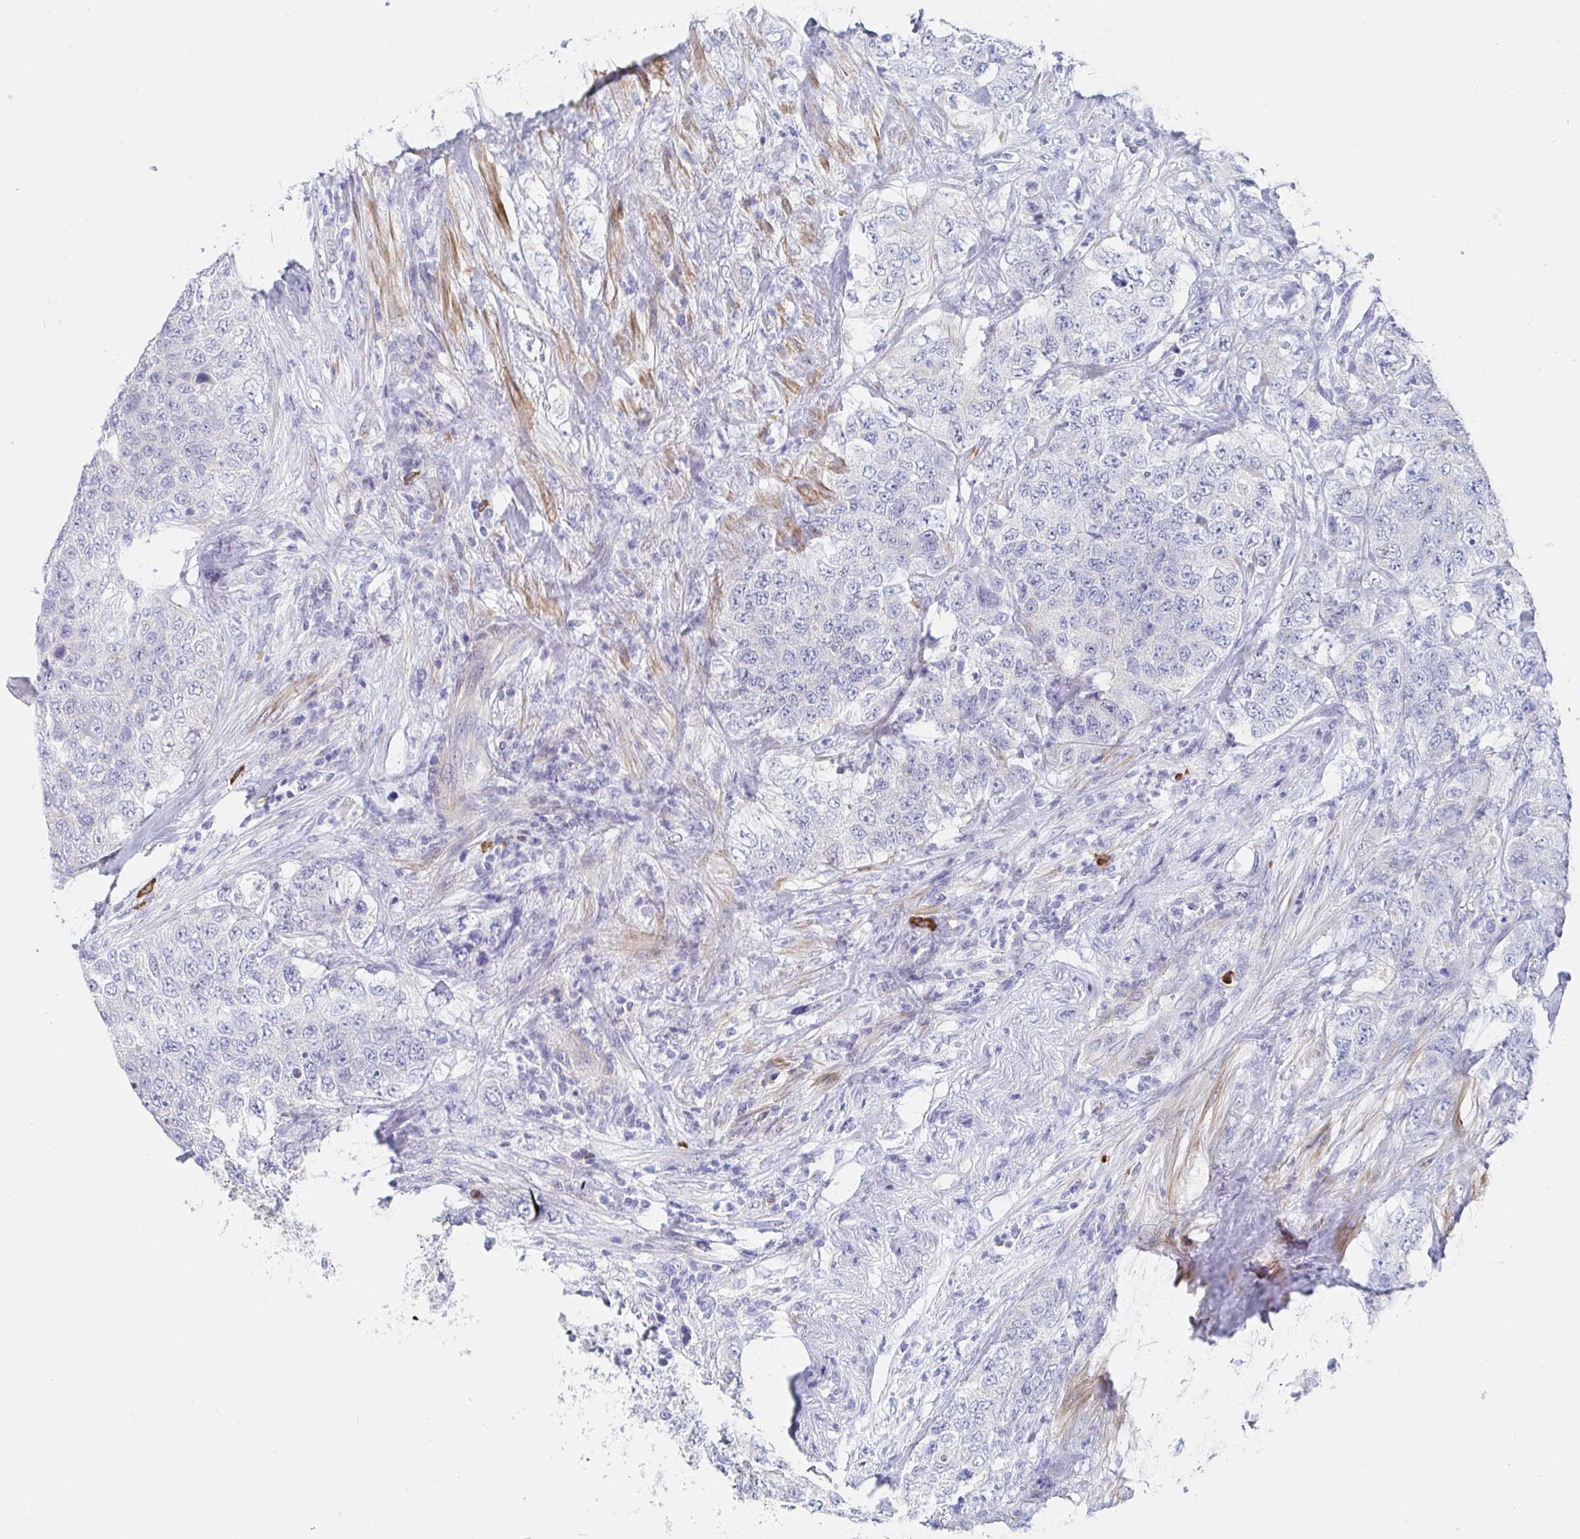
{"staining": {"intensity": "negative", "quantity": "none", "location": "none"}, "tissue": "urothelial cancer", "cell_type": "Tumor cells", "image_type": "cancer", "snomed": [{"axis": "morphology", "description": "Urothelial carcinoma, High grade"}, {"axis": "topography", "description": "Urinary bladder"}], "caption": "Tumor cells are negative for brown protein staining in urothelial cancer.", "gene": "PACSIN1", "patient": {"sex": "female", "age": 78}}